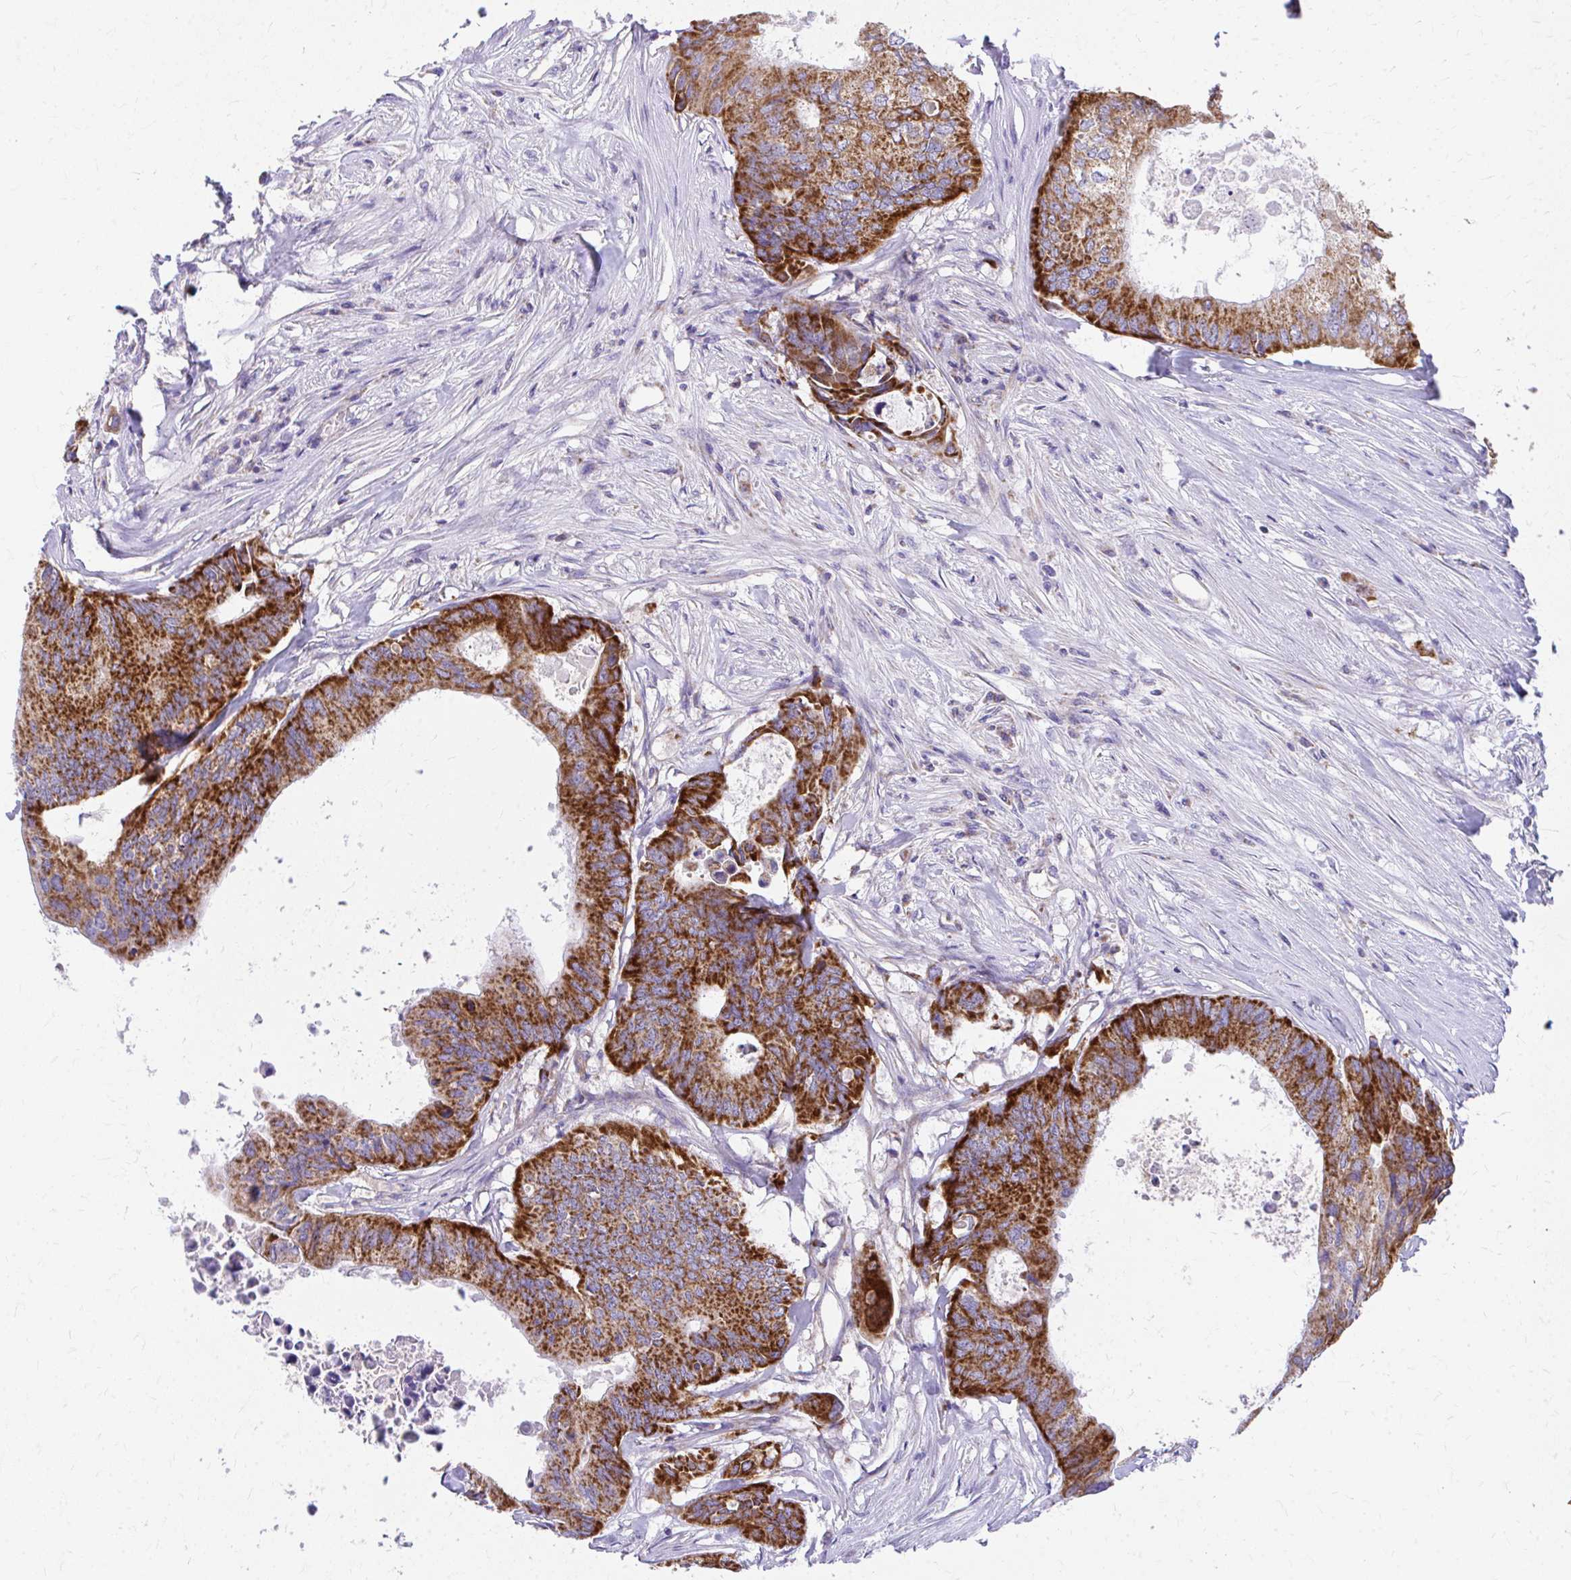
{"staining": {"intensity": "strong", "quantity": ">75%", "location": "cytoplasmic/membranous"}, "tissue": "colorectal cancer", "cell_type": "Tumor cells", "image_type": "cancer", "snomed": [{"axis": "morphology", "description": "Adenocarcinoma, NOS"}, {"axis": "topography", "description": "Colon"}], "caption": "Protein expression analysis of human colorectal cancer (adenocarcinoma) reveals strong cytoplasmic/membranous positivity in about >75% of tumor cells.", "gene": "MRPL19", "patient": {"sex": "male", "age": 71}}